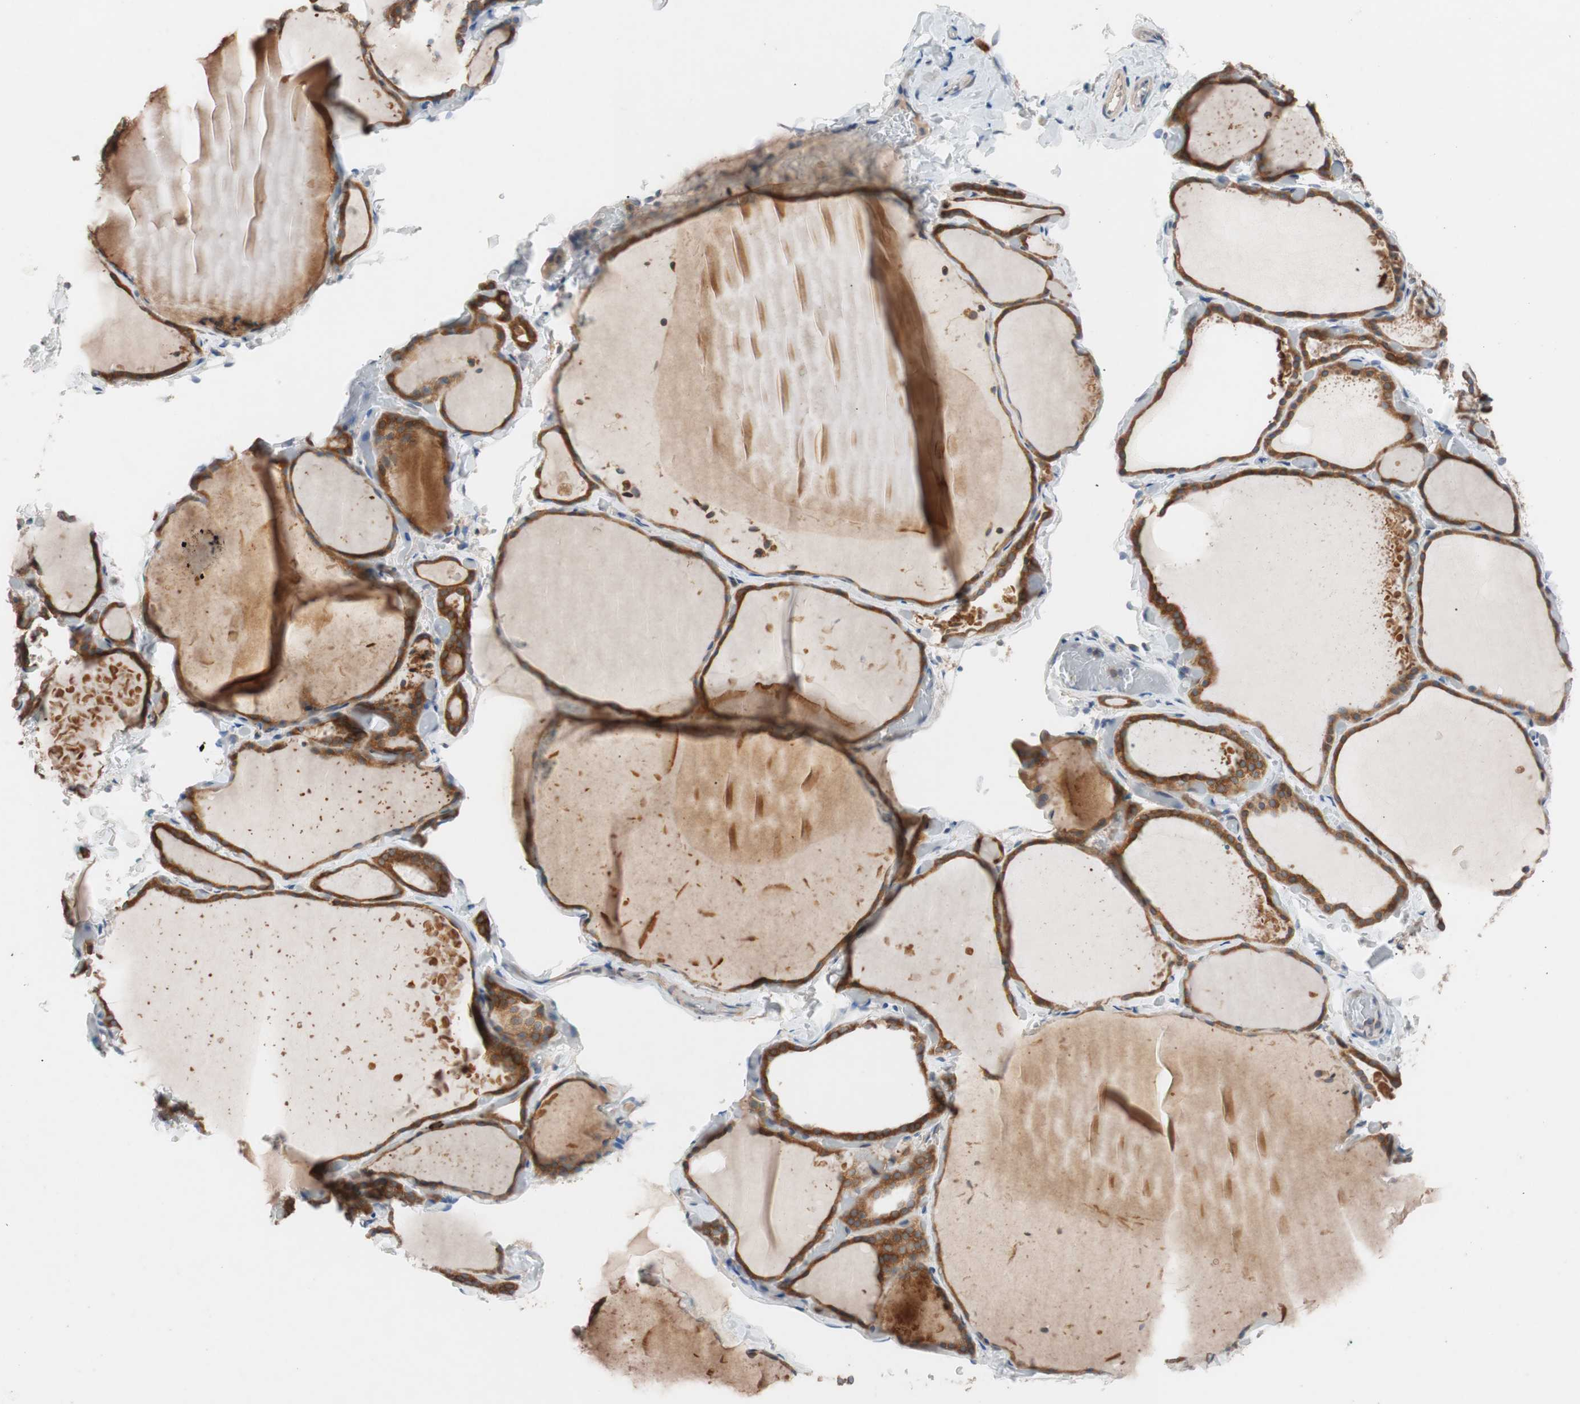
{"staining": {"intensity": "strong", "quantity": ">75%", "location": "cytoplasmic/membranous"}, "tissue": "thyroid gland", "cell_type": "Glandular cells", "image_type": "normal", "snomed": [{"axis": "morphology", "description": "Normal tissue, NOS"}, {"axis": "topography", "description": "Thyroid gland"}], "caption": "Immunohistochemical staining of unremarkable human thyroid gland exhibits high levels of strong cytoplasmic/membranous staining in about >75% of glandular cells.", "gene": "FAAH", "patient": {"sex": "female", "age": 22}}